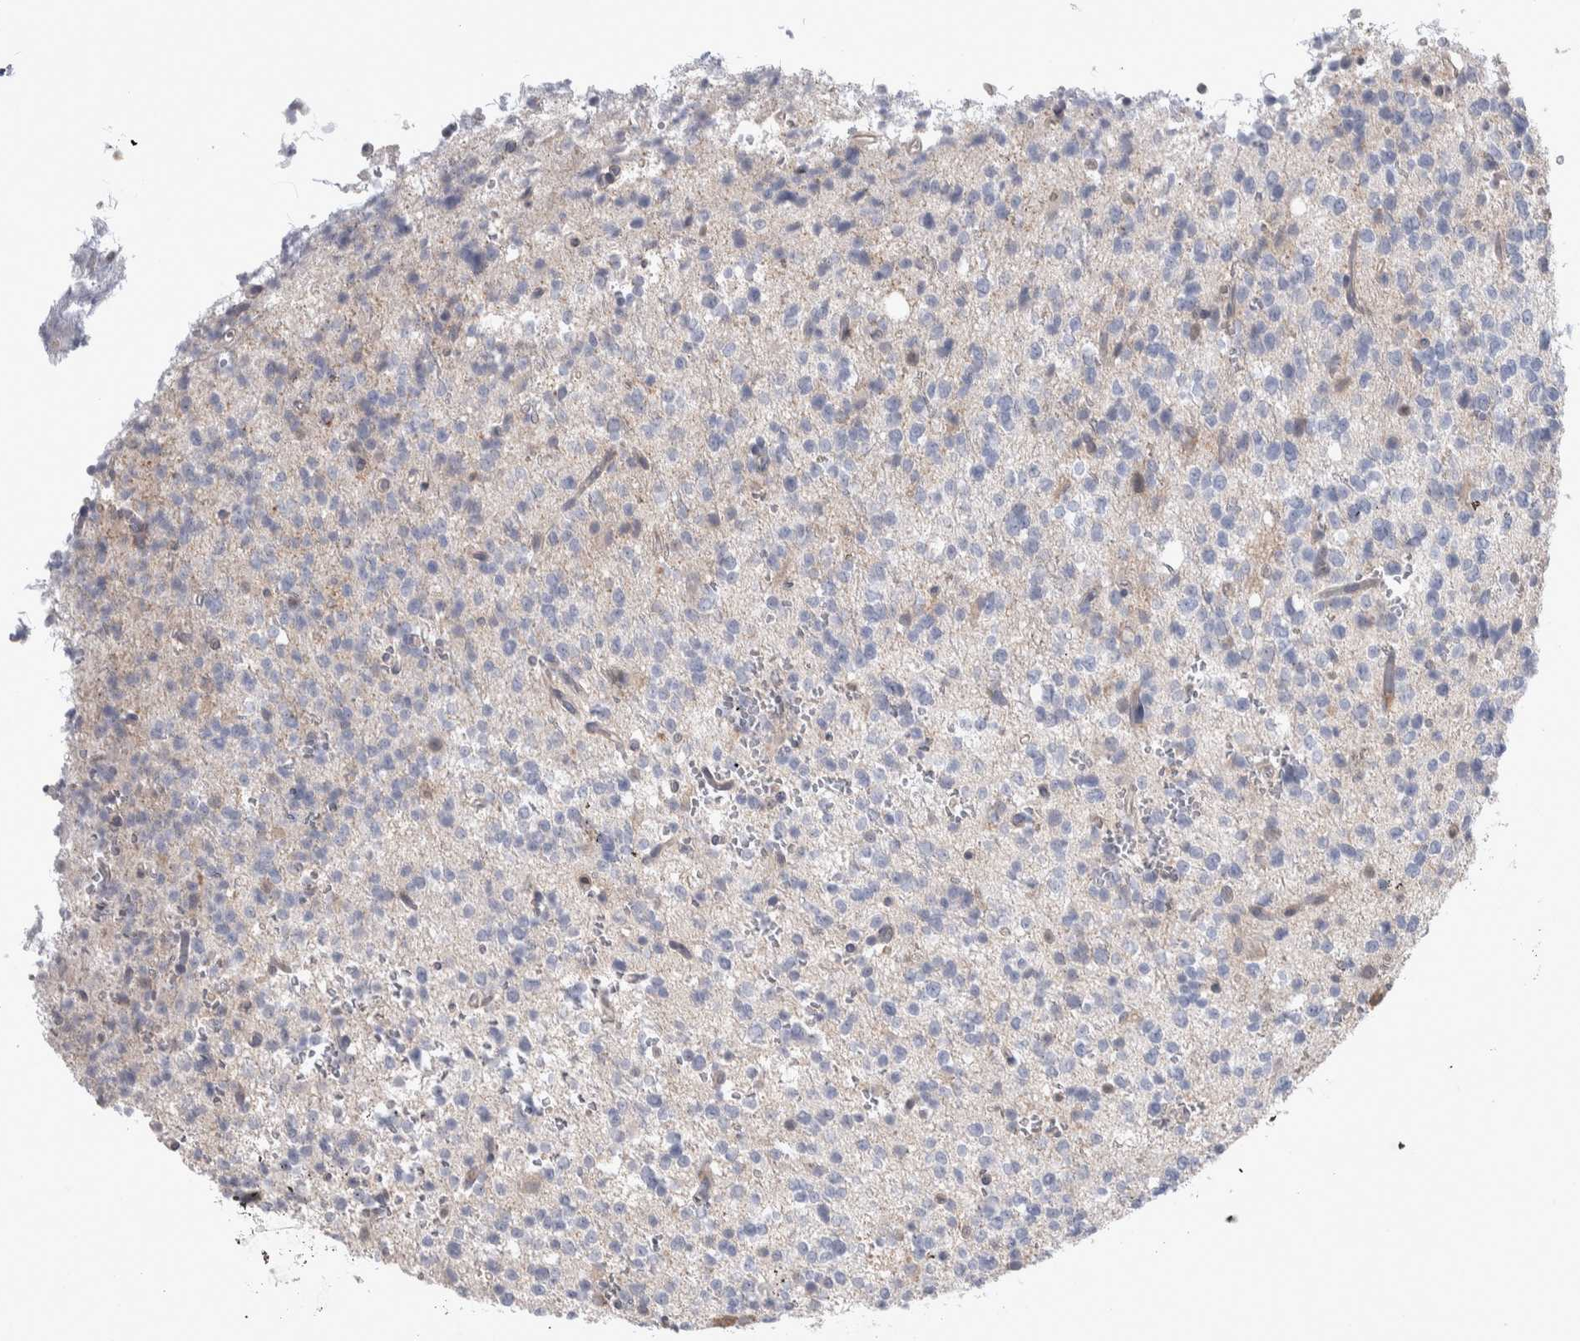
{"staining": {"intensity": "negative", "quantity": "none", "location": "none"}, "tissue": "glioma", "cell_type": "Tumor cells", "image_type": "cancer", "snomed": [{"axis": "morphology", "description": "Glioma, malignant, High grade"}, {"axis": "topography", "description": "Brain"}], "caption": "DAB immunohistochemical staining of human malignant glioma (high-grade) shows no significant staining in tumor cells.", "gene": "HTATIP2", "patient": {"sex": "female", "age": 62}}